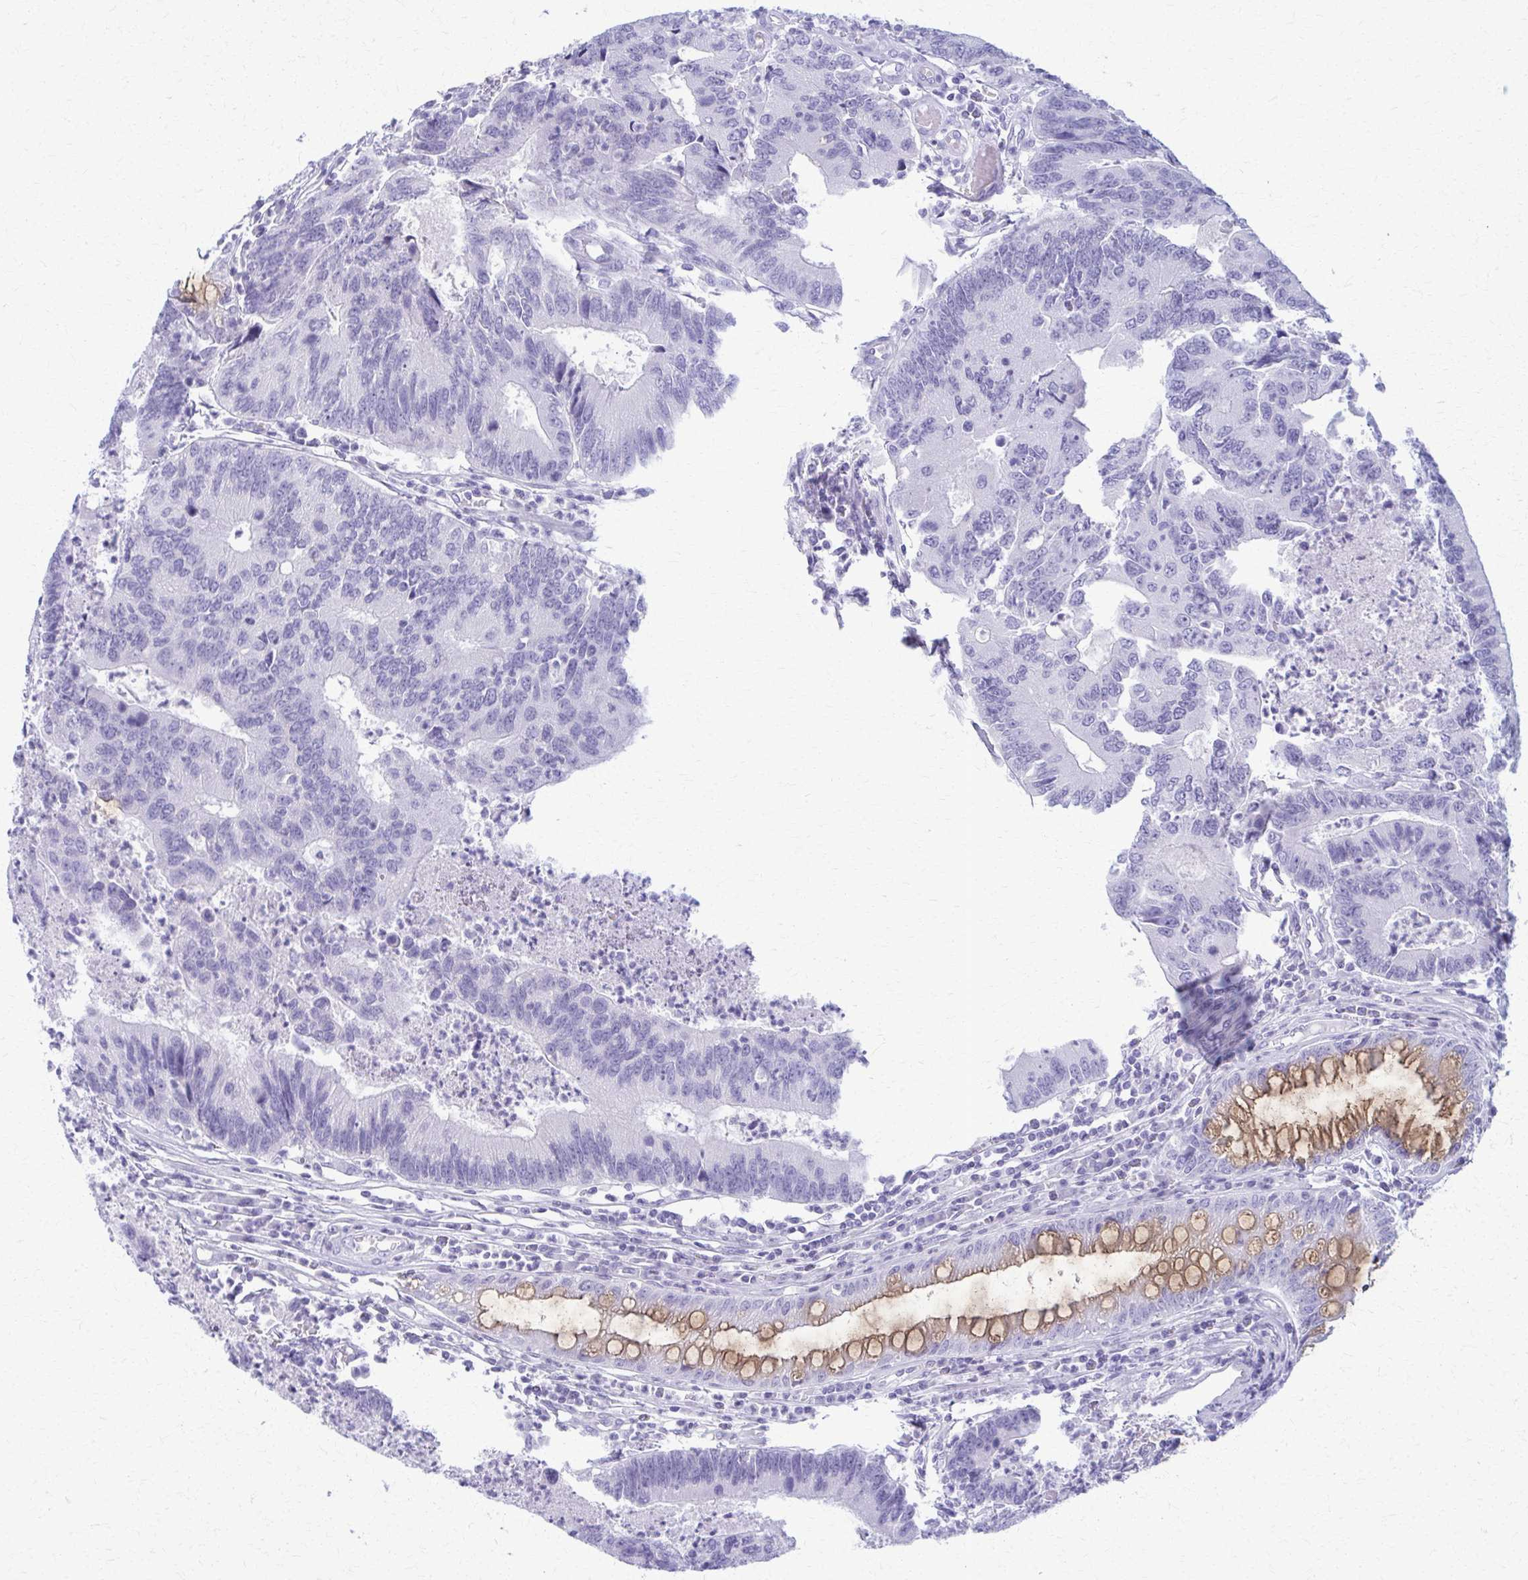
{"staining": {"intensity": "negative", "quantity": "none", "location": "none"}, "tissue": "colorectal cancer", "cell_type": "Tumor cells", "image_type": "cancer", "snomed": [{"axis": "morphology", "description": "Adenocarcinoma, NOS"}, {"axis": "topography", "description": "Colon"}], "caption": "Human colorectal cancer (adenocarcinoma) stained for a protein using IHC displays no expression in tumor cells.", "gene": "ACSM2B", "patient": {"sex": "female", "age": 67}}